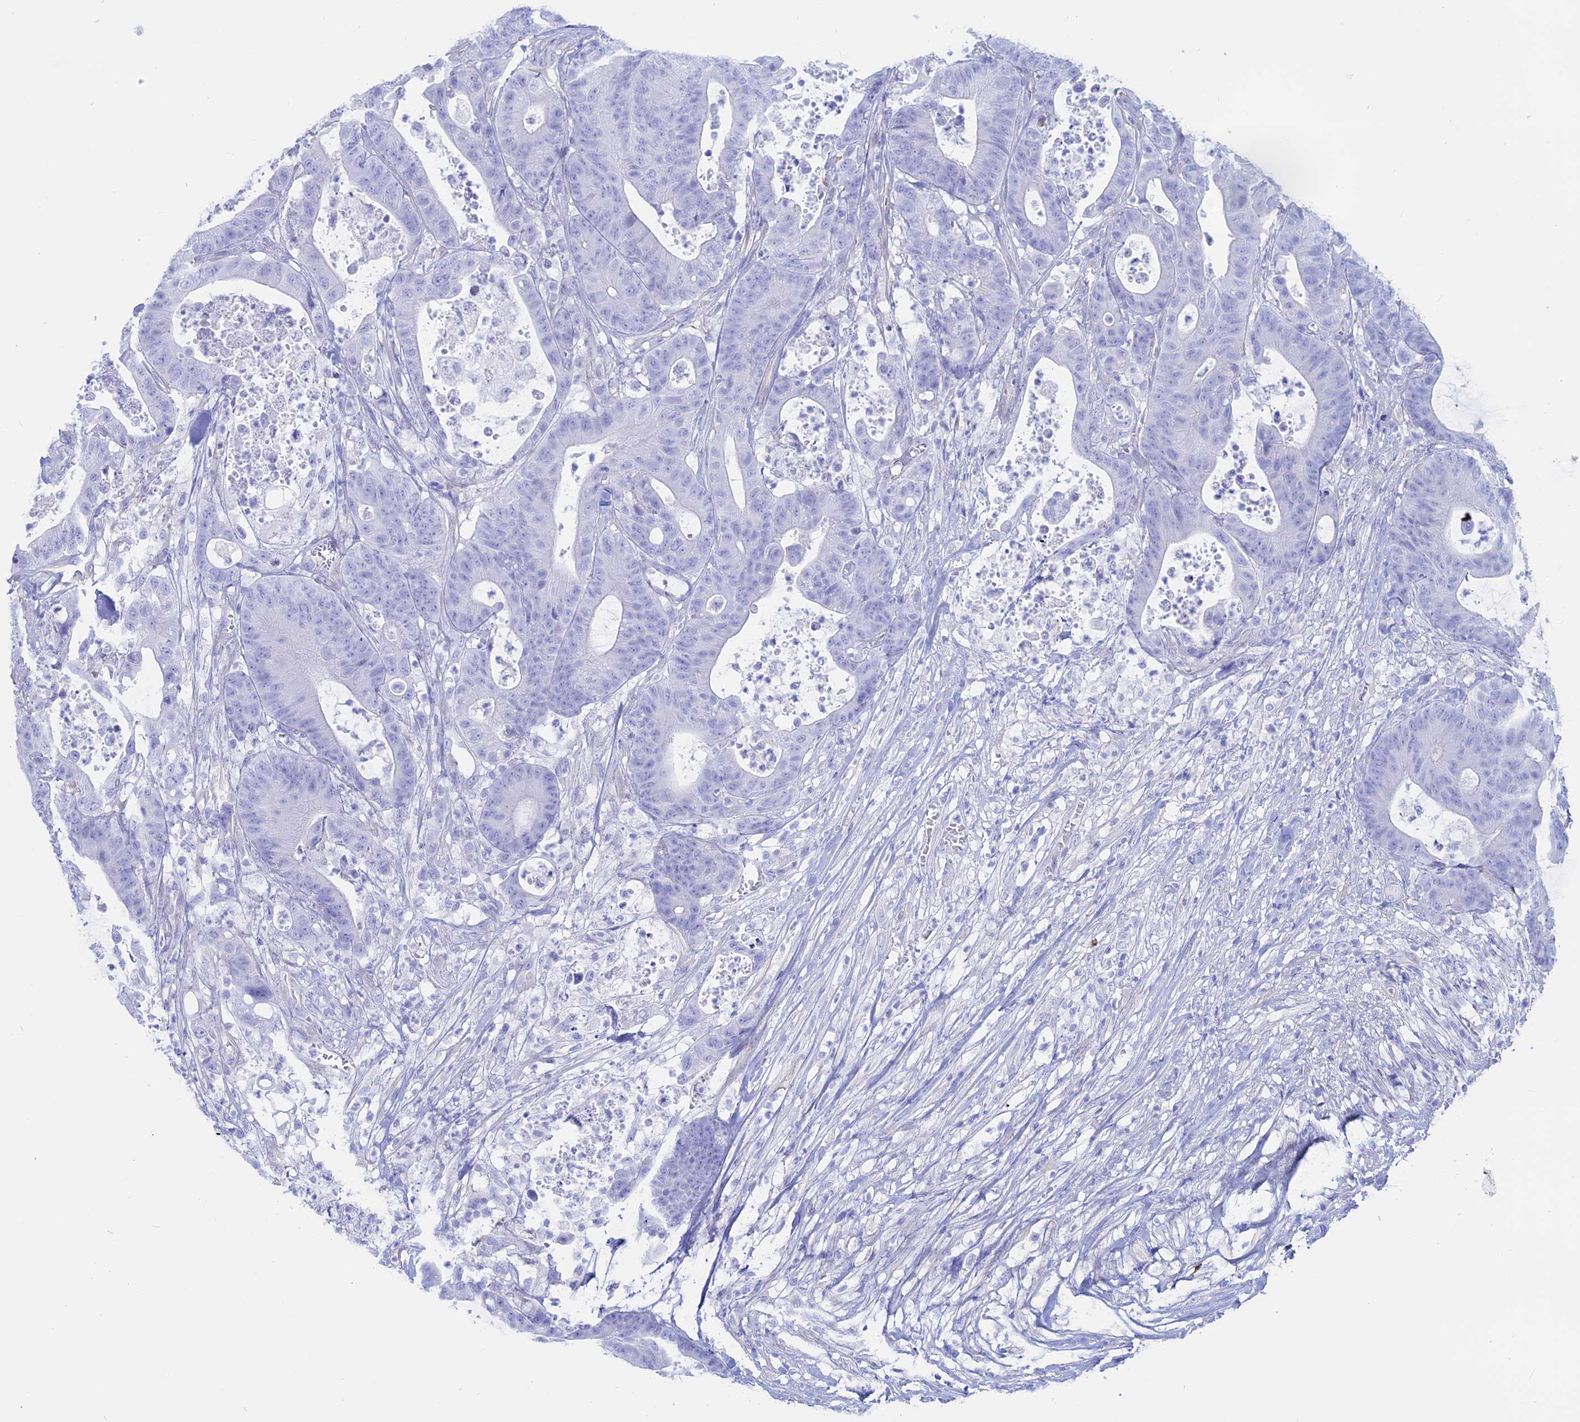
{"staining": {"intensity": "negative", "quantity": "none", "location": "none"}, "tissue": "colorectal cancer", "cell_type": "Tumor cells", "image_type": "cancer", "snomed": [{"axis": "morphology", "description": "Adenocarcinoma, NOS"}, {"axis": "topography", "description": "Colon"}], "caption": "Tumor cells show no significant expression in adenocarcinoma (colorectal).", "gene": "OR2AE1", "patient": {"sex": "female", "age": 84}}